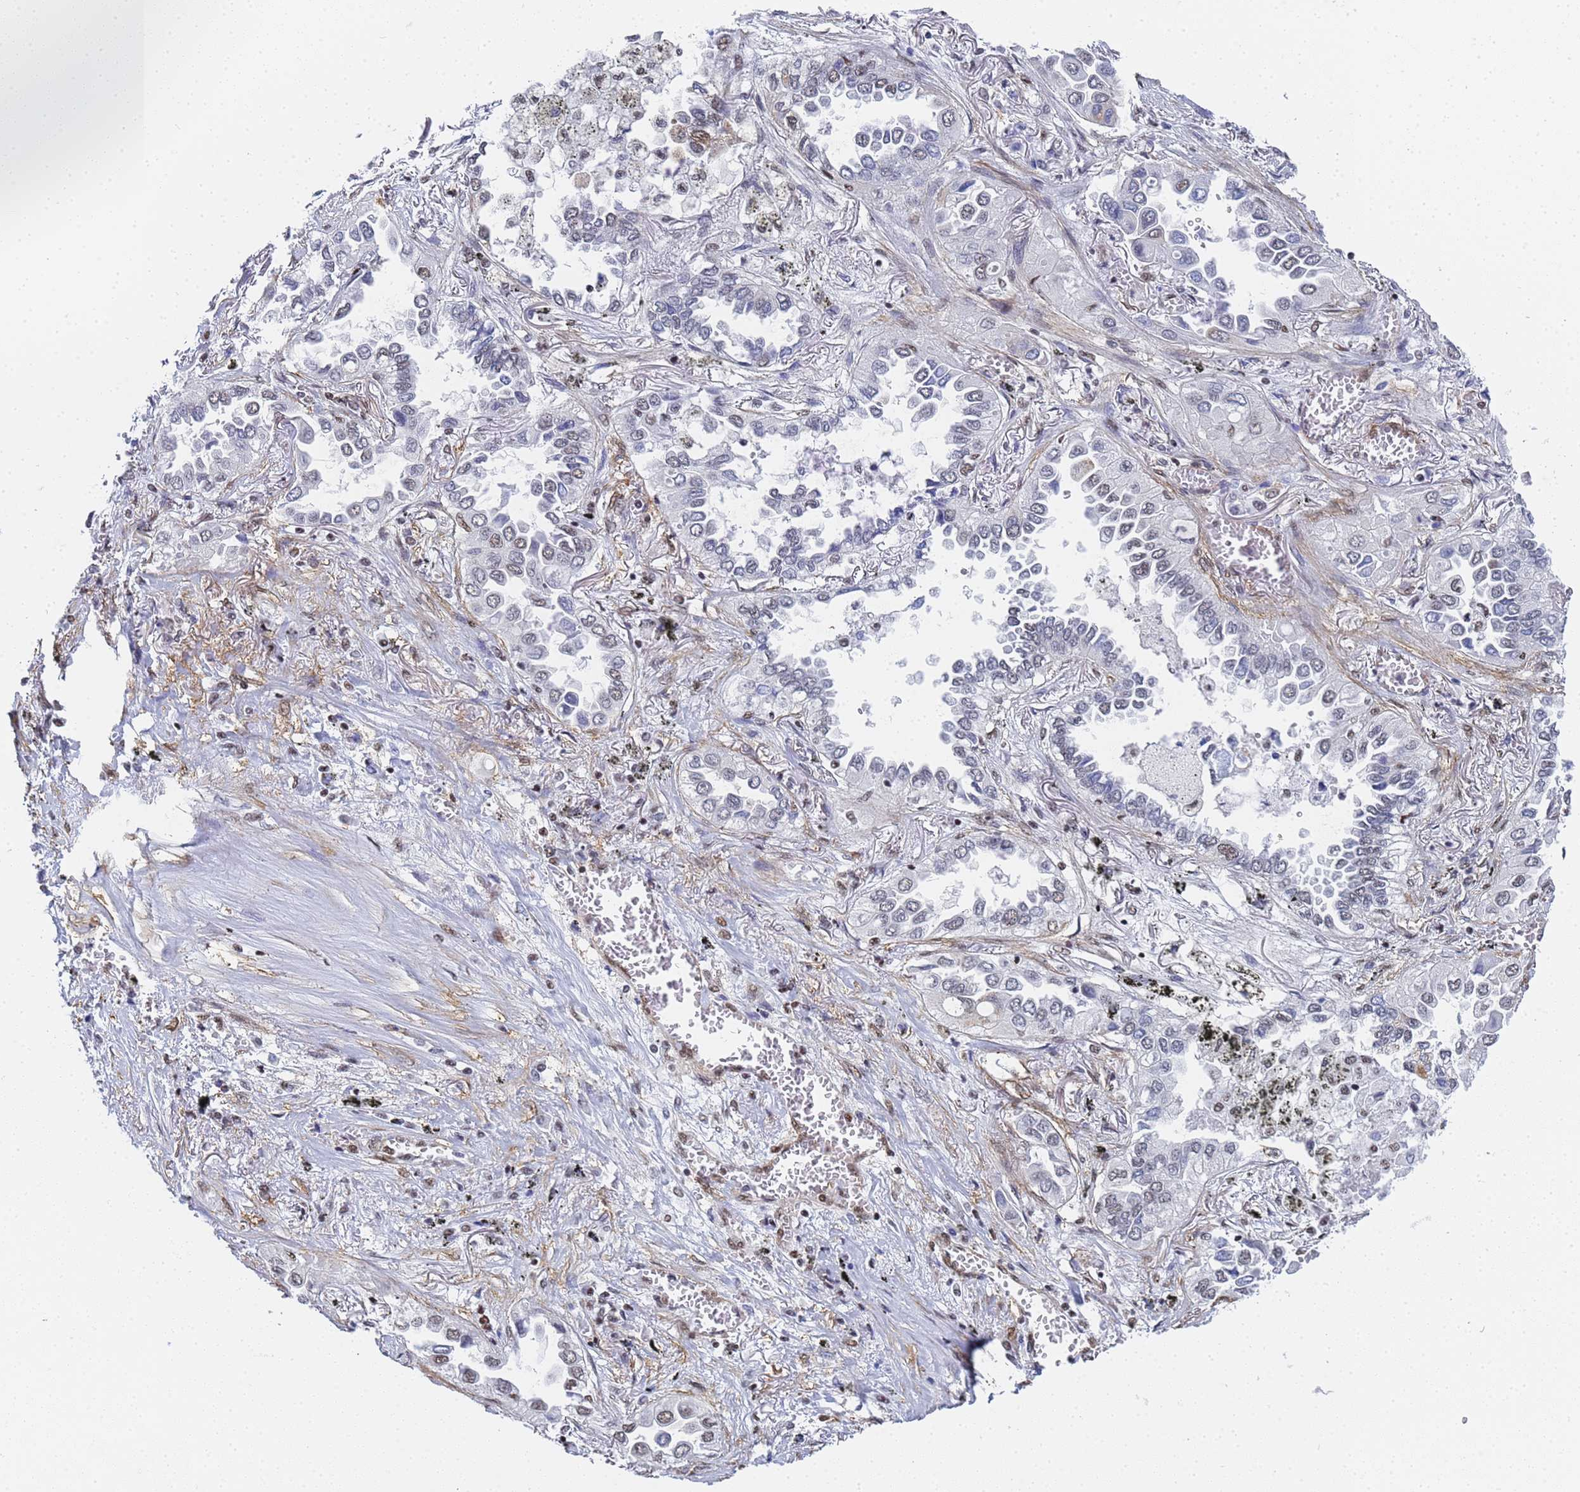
{"staining": {"intensity": "moderate", "quantity": "<25%", "location": "nuclear"}, "tissue": "lung cancer", "cell_type": "Tumor cells", "image_type": "cancer", "snomed": [{"axis": "morphology", "description": "Adenocarcinoma, NOS"}, {"axis": "topography", "description": "Lung"}], "caption": "The immunohistochemical stain labels moderate nuclear positivity in tumor cells of lung cancer tissue.", "gene": "PRRT4", "patient": {"sex": "female", "age": 76}}